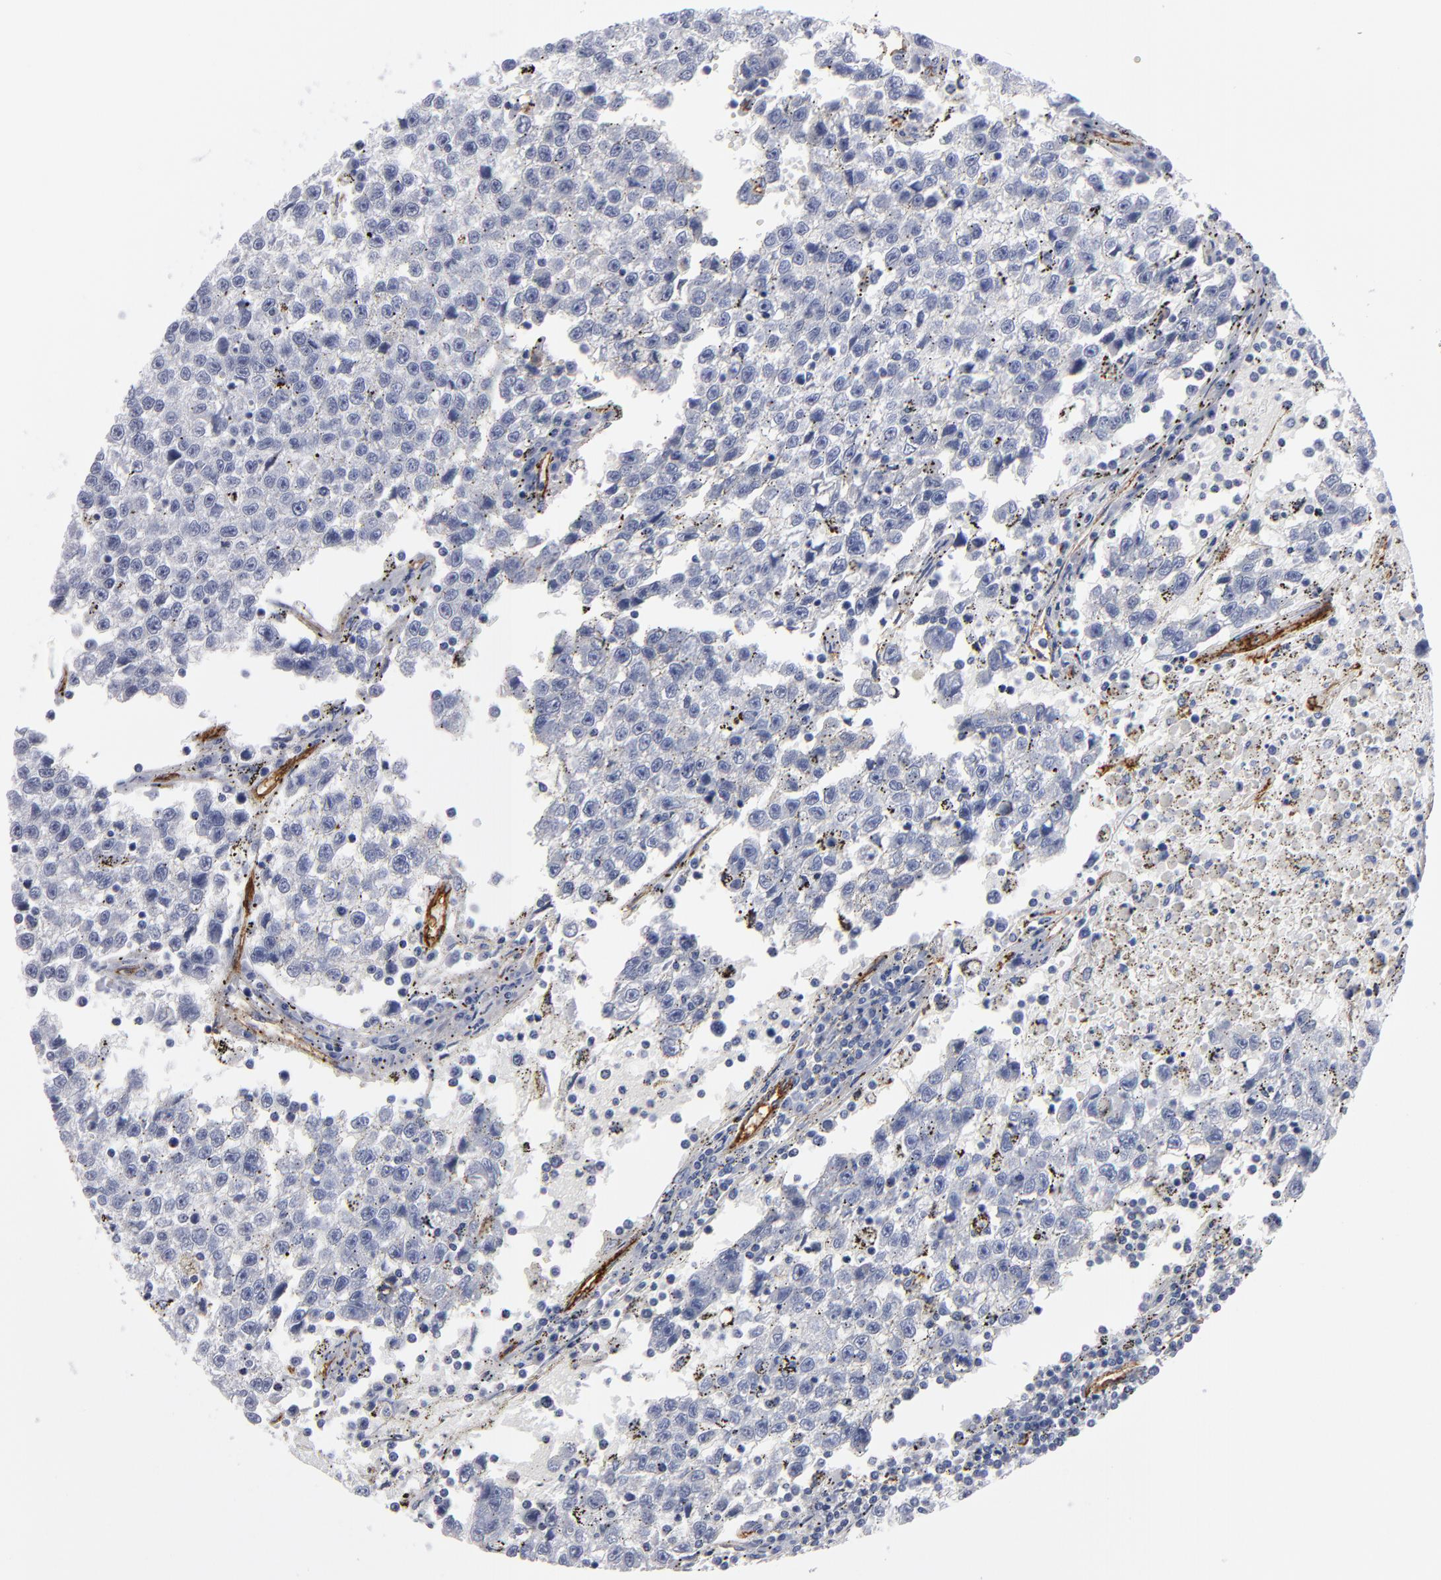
{"staining": {"intensity": "negative", "quantity": "none", "location": "none"}, "tissue": "testis cancer", "cell_type": "Tumor cells", "image_type": "cancer", "snomed": [{"axis": "morphology", "description": "Seminoma, NOS"}, {"axis": "topography", "description": "Testis"}], "caption": "Immunohistochemistry image of neoplastic tissue: human seminoma (testis) stained with DAB reveals no significant protein positivity in tumor cells.", "gene": "TM4SF1", "patient": {"sex": "male", "age": 35}}